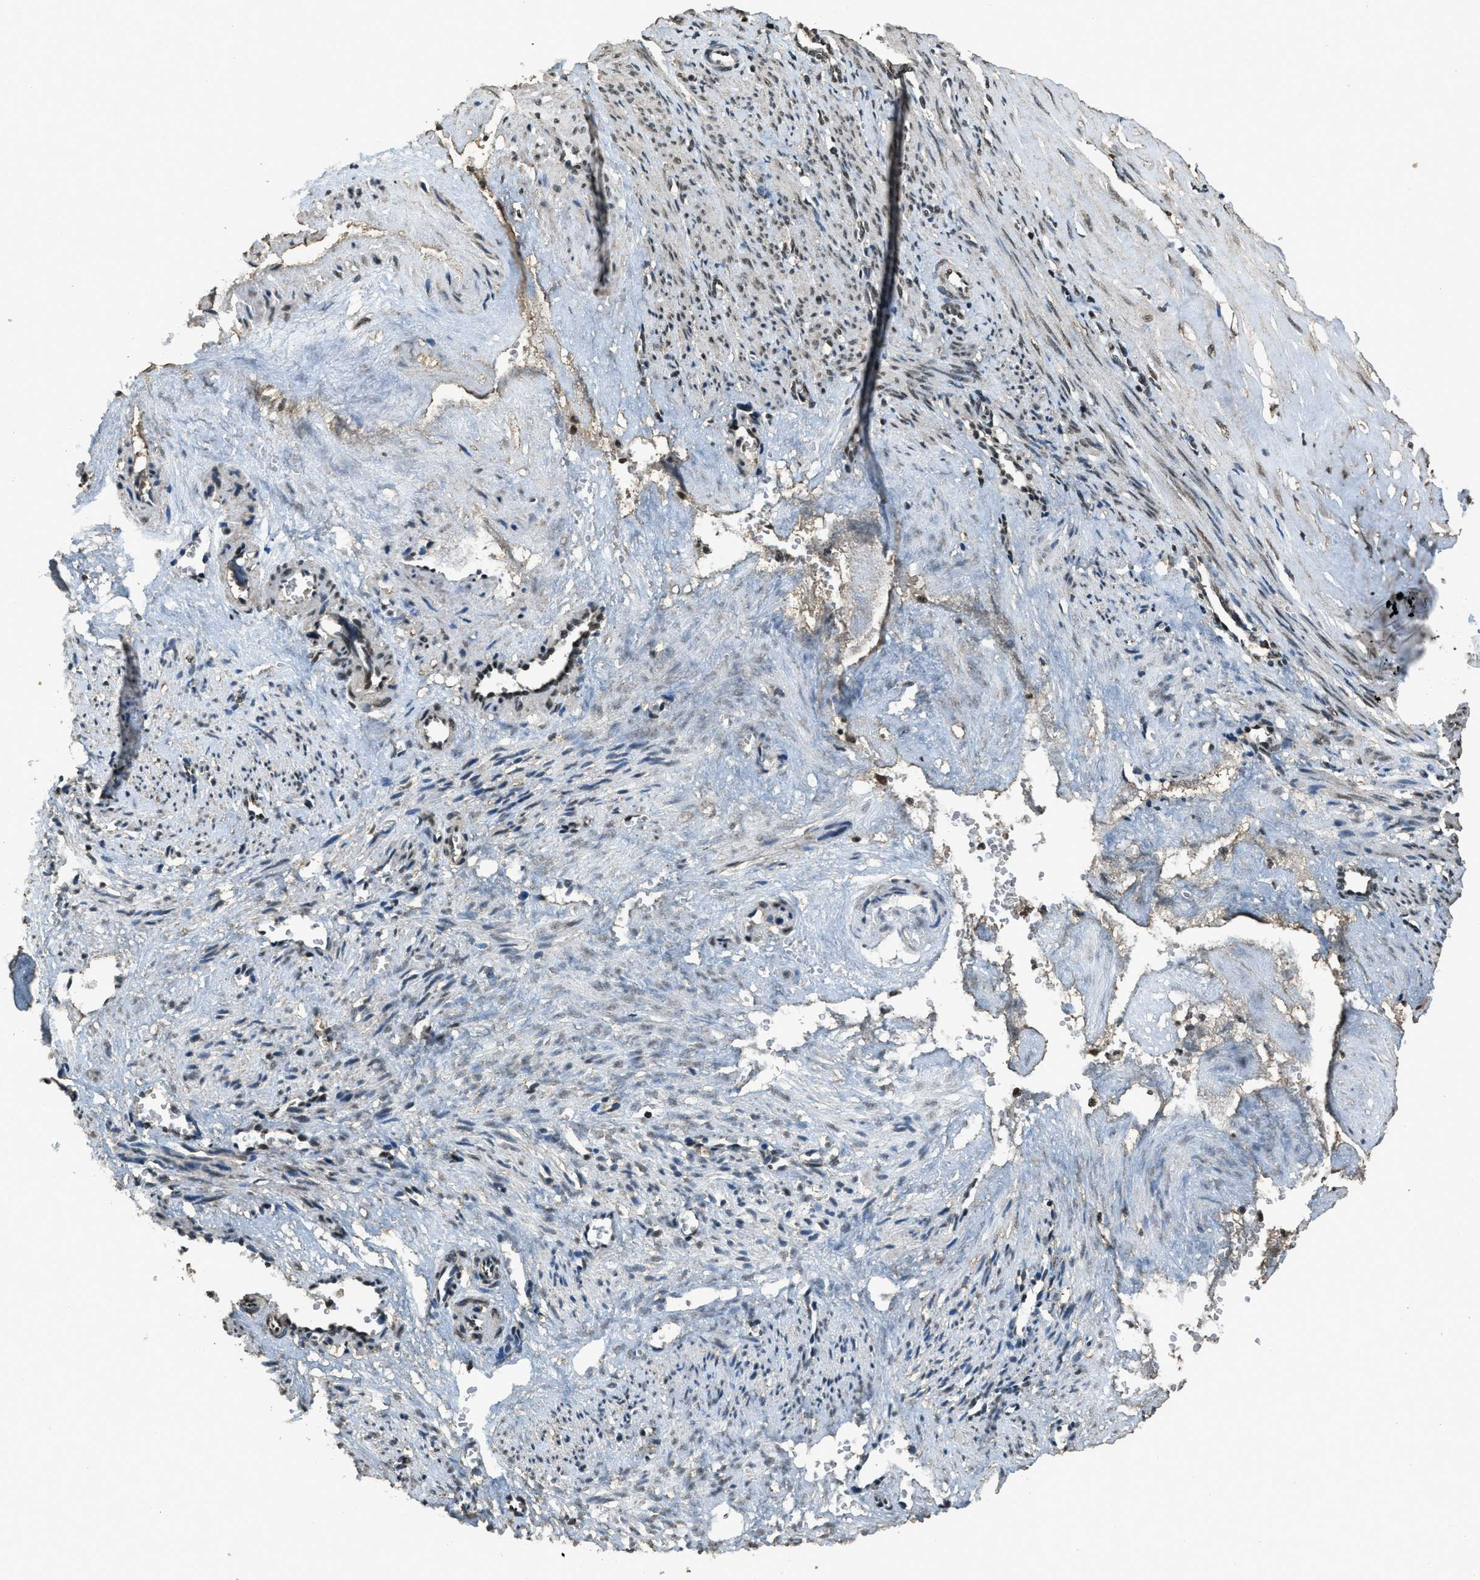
{"staining": {"intensity": "weak", "quantity": "25%-75%", "location": "cytoplasmic/membranous,nuclear"}, "tissue": "smooth muscle", "cell_type": "Smooth muscle cells", "image_type": "normal", "snomed": [{"axis": "morphology", "description": "Normal tissue, NOS"}, {"axis": "topography", "description": "Endometrium"}], "caption": "Immunohistochemistry (IHC) of unremarkable smooth muscle displays low levels of weak cytoplasmic/membranous,nuclear expression in about 25%-75% of smooth muscle cells. Using DAB (brown) and hematoxylin (blue) stains, captured at high magnification using brightfield microscopy.", "gene": "MYB", "patient": {"sex": "female", "age": 33}}